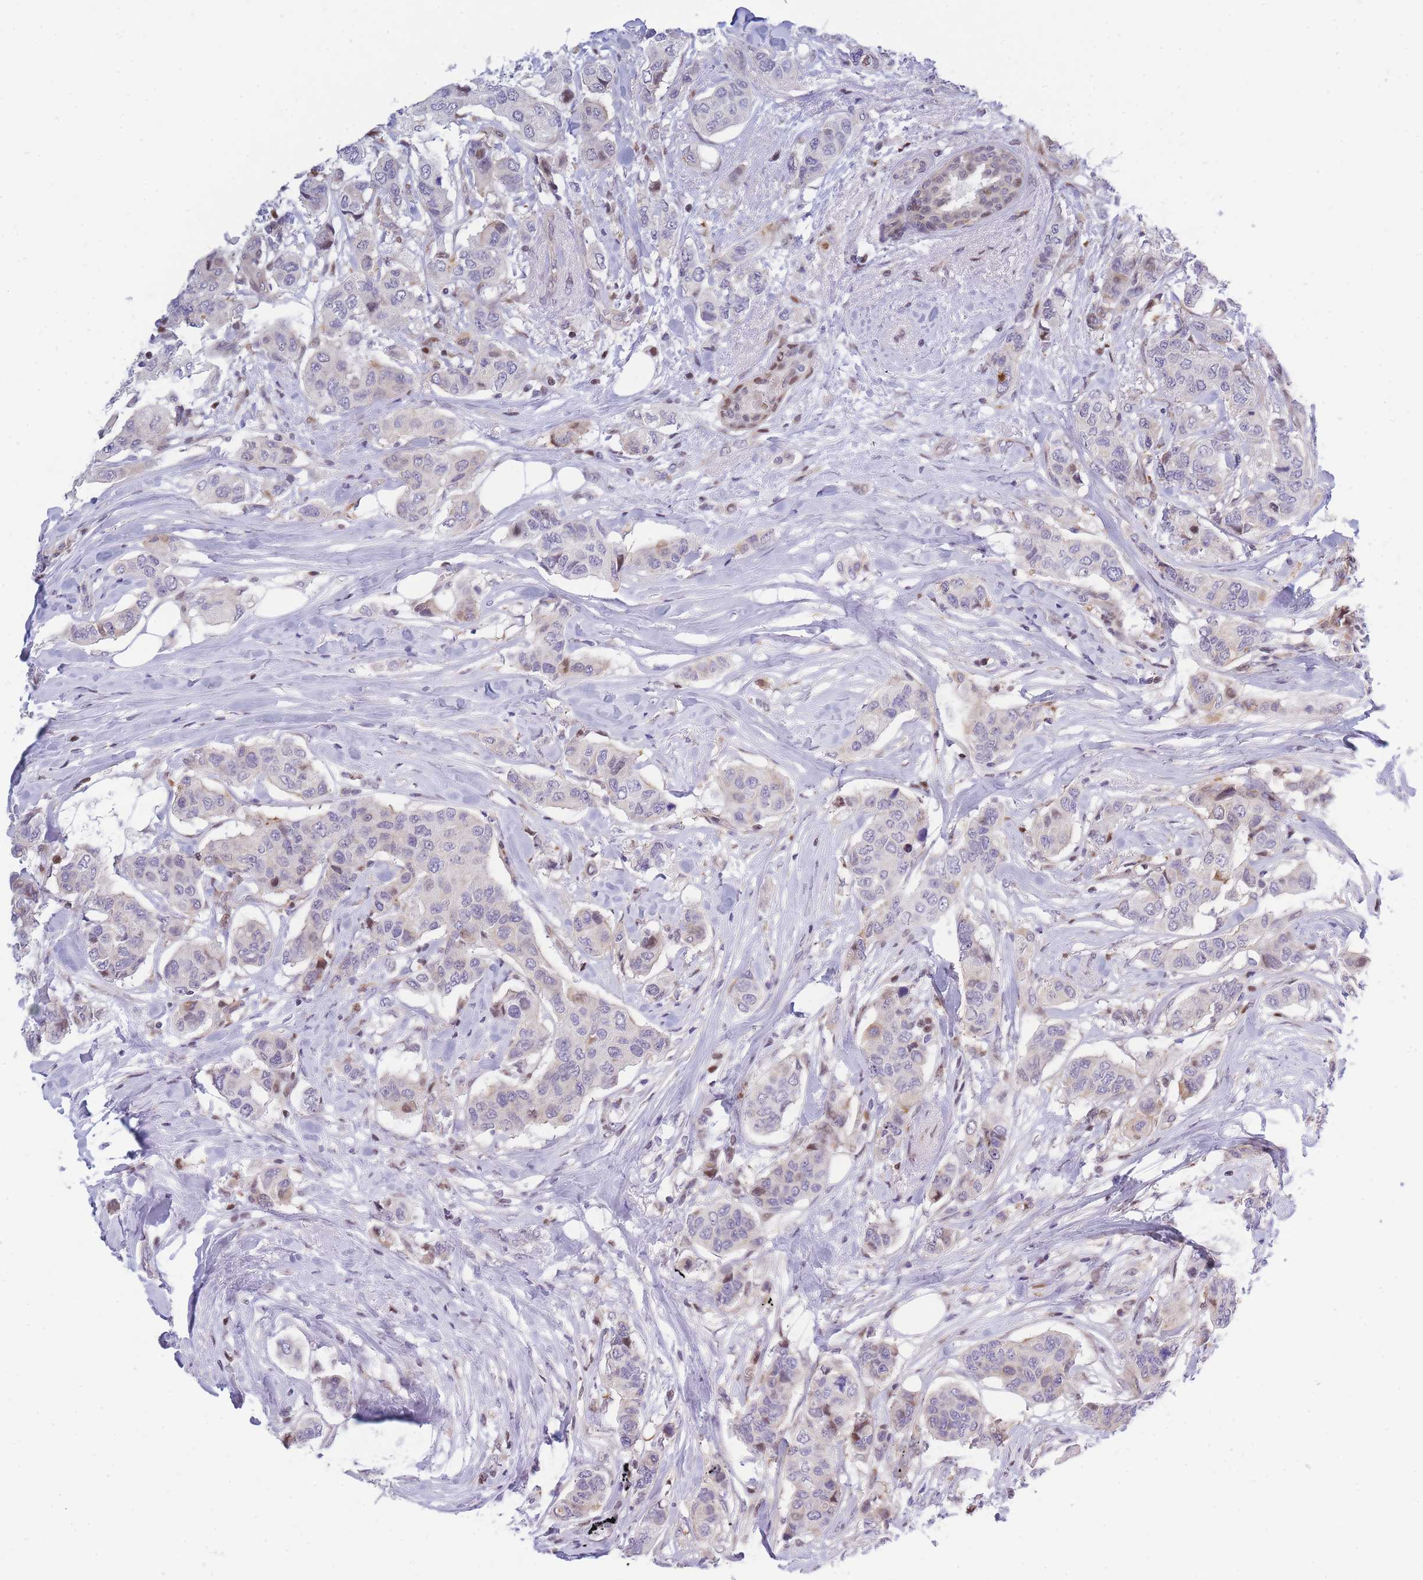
{"staining": {"intensity": "weak", "quantity": "<25%", "location": "nuclear"}, "tissue": "breast cancer", "cell_type": "Tumor cells", "image_type": "cancer", "snomed": [{"axis": "morphology", "description": "Lobular carcinoma"}, {"axis": "topography", "description": "Breast"}], "caption": "Breast cancer (lobular carcinoma) stained for a protein using immunohistochemistry (IHC) exhibits no positivity tumor cells.", "gene": "CRACD", "patient": {"sex": "female", "age": 51}}